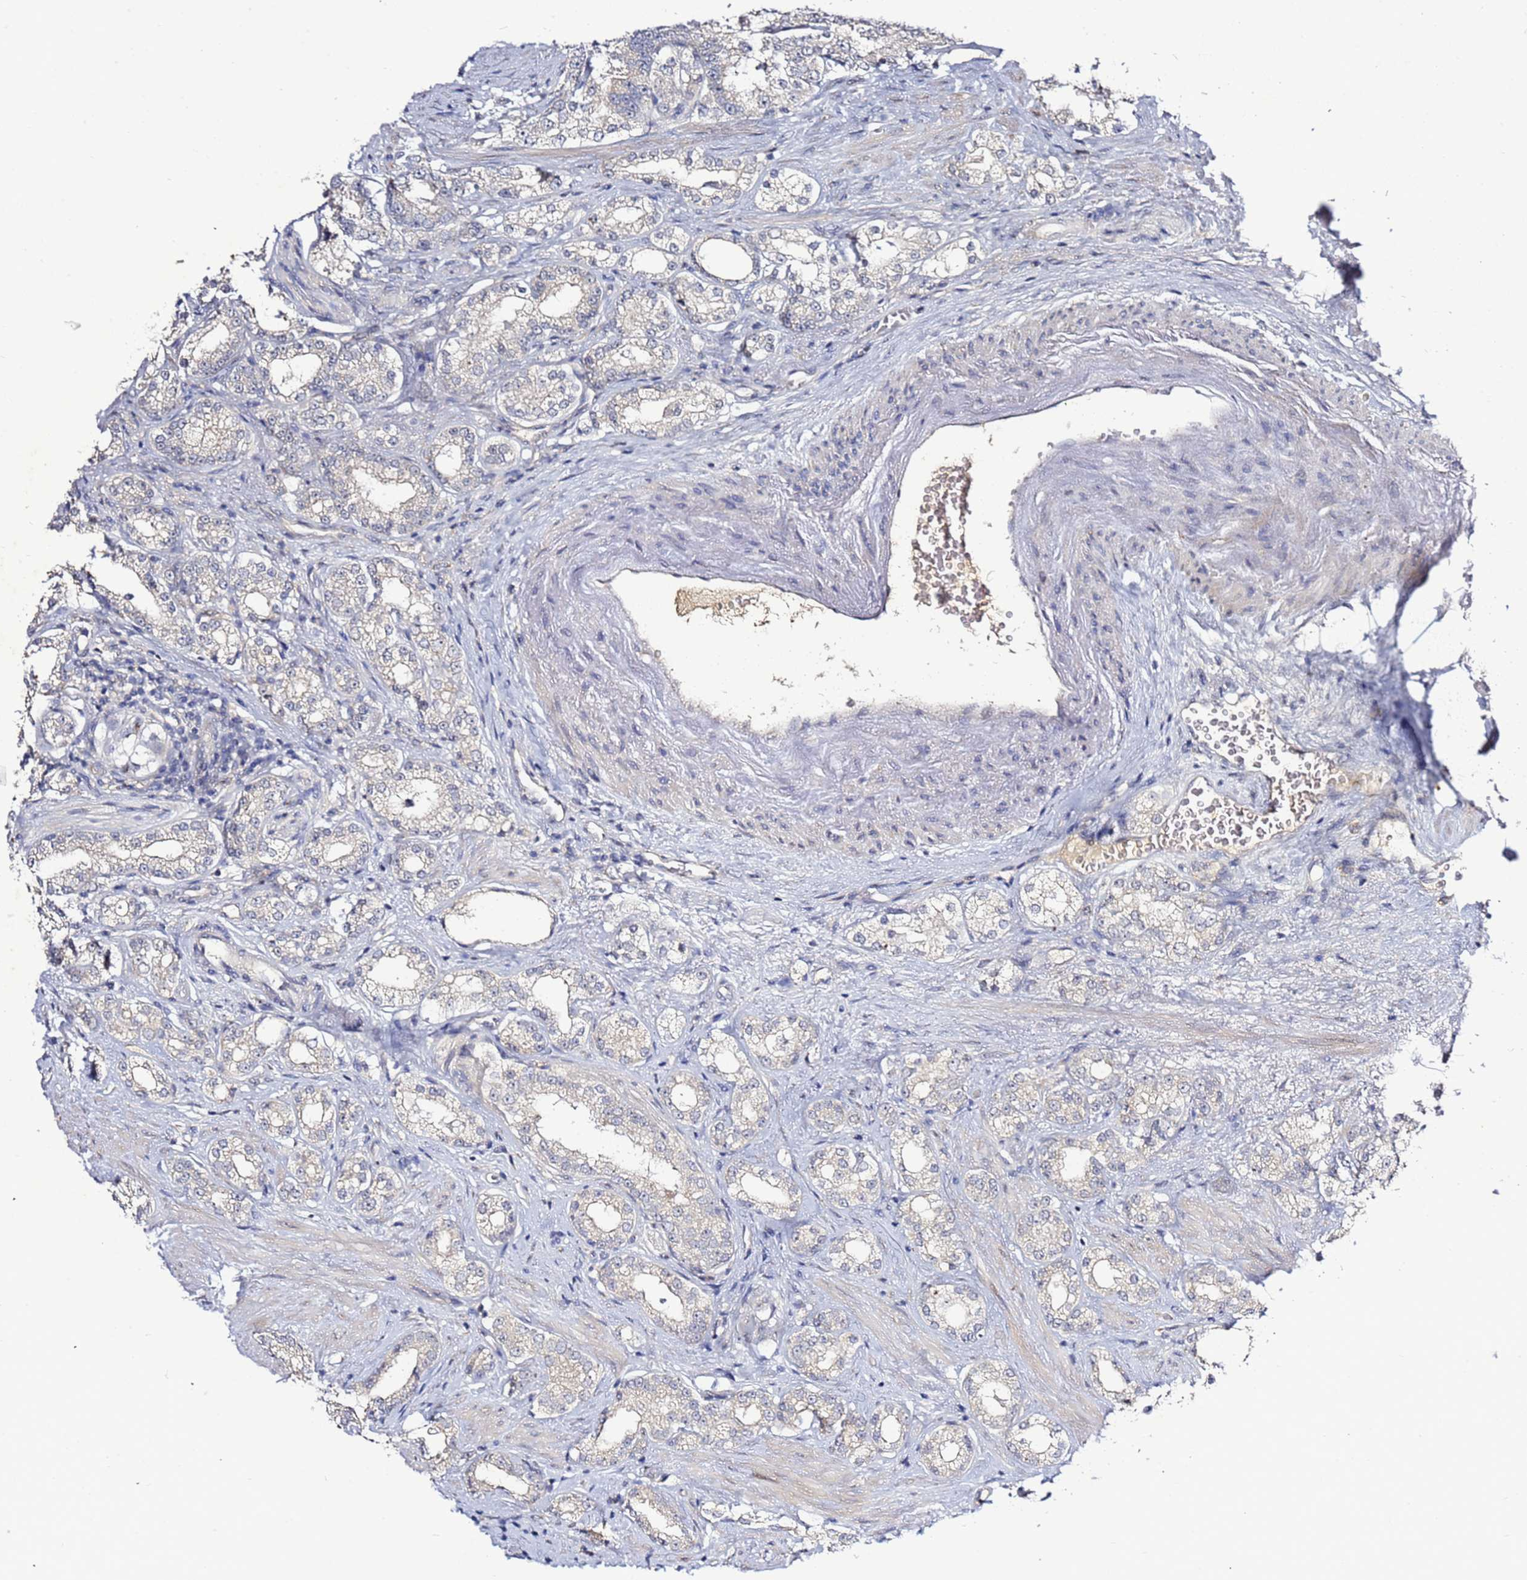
{"staining": {"intensity": "negative", "quantity": "none", "location": "none"}, "tissue": "prostate cancer", "cell_type": "Tumor cells", "image_type": "cancer", "snomed": [{"axis": "morphology", "description": "Normal tissue, NOS"}, {"axis": "morphology", "description": "Adenocarcinoma, High grade"}, {"axis": "topography", "description": "Prostate"}], "caption": "DAB (3,3'-diaminobenzidine) immunohistochemical staining of human prostate cancer reveals no significant expression in tumor cells. Brightfield microscopy of immunohistochemistry stained with DAB (brown) and hematoxylin (blue), captured at high magnification.", "gene": "NOL8", "patient": {"sex": "male", "age": 83}}